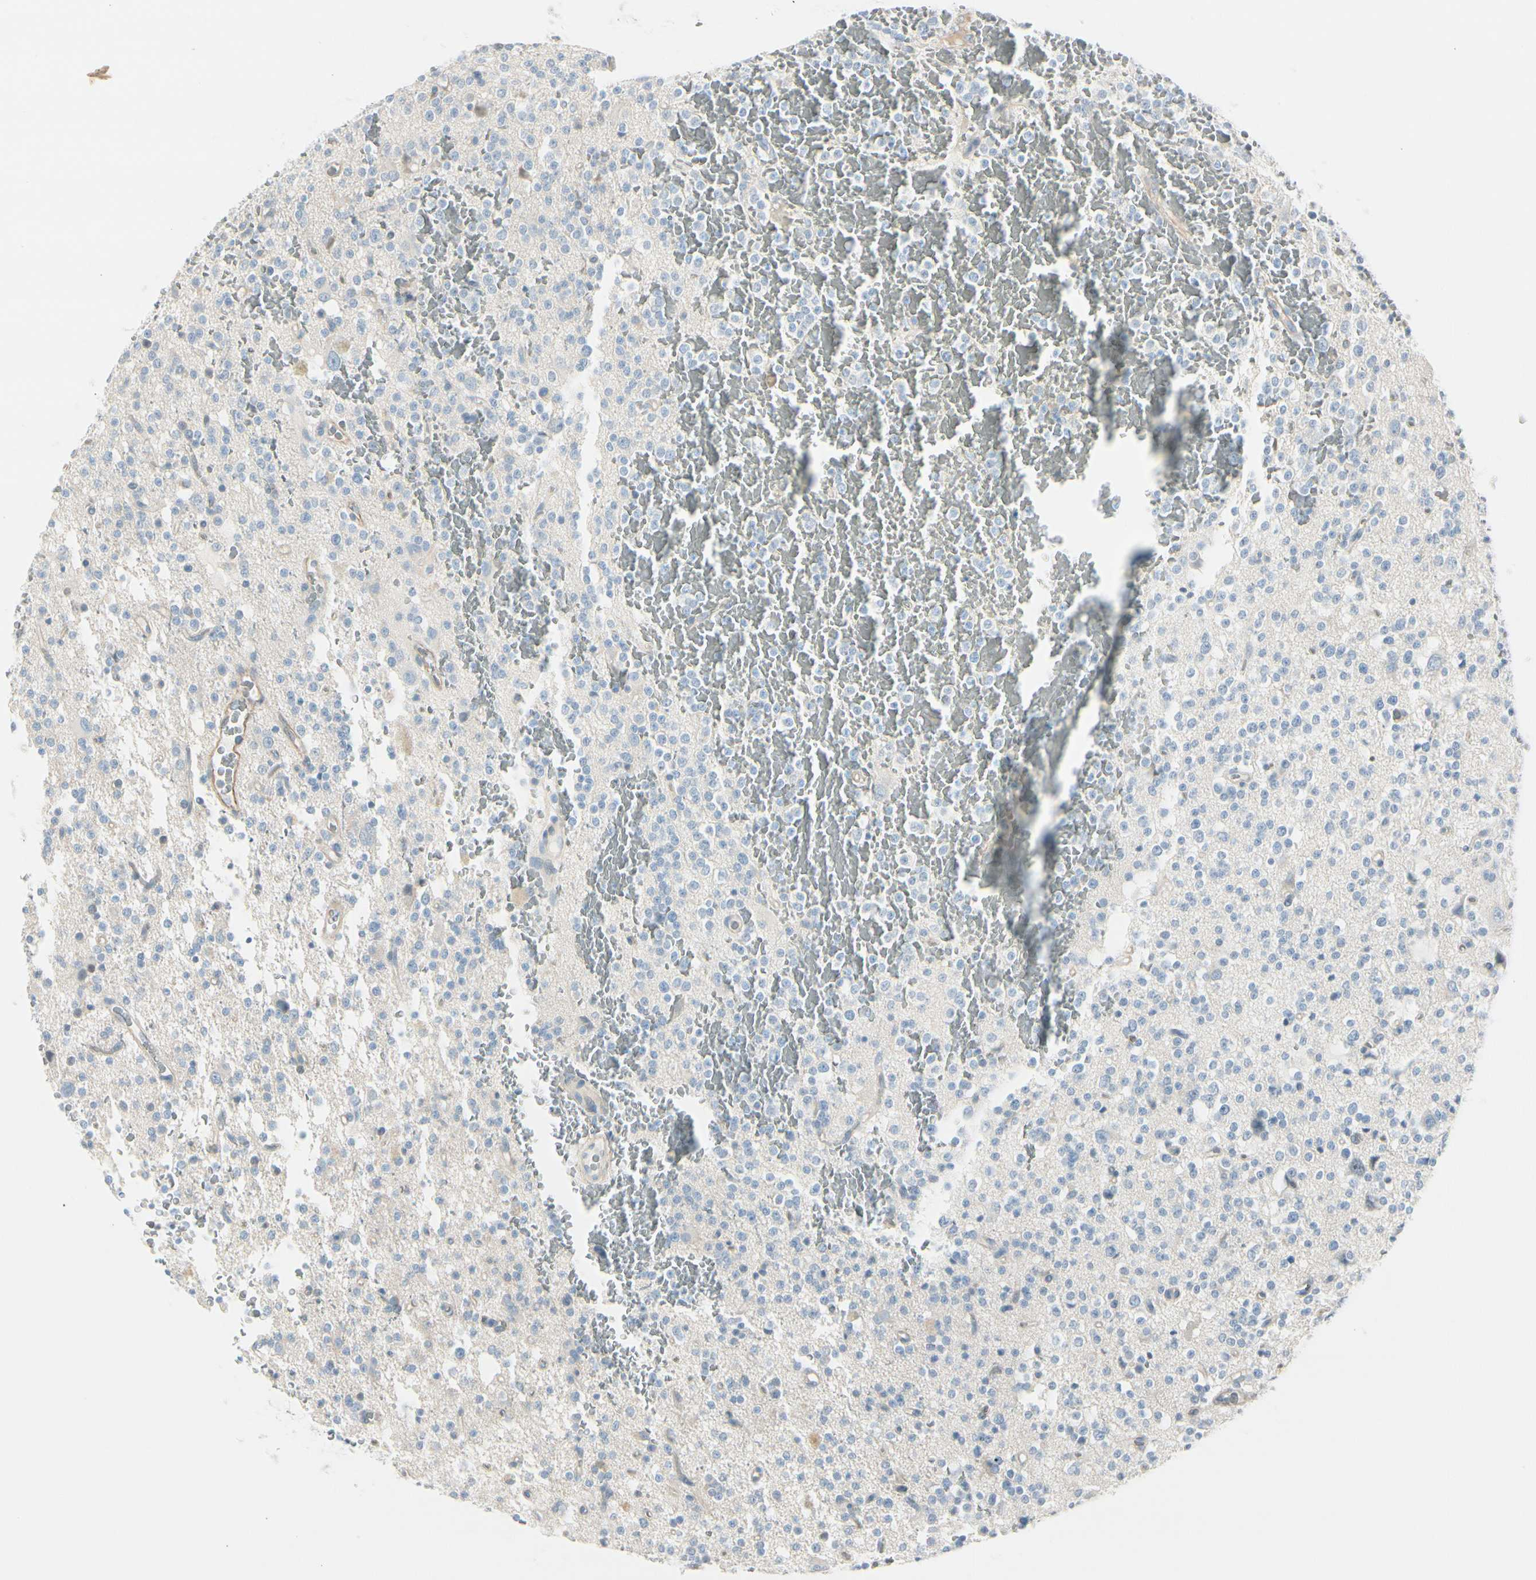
{"staining": {"intensity": "negative", "quantity": "none", "location": "none"}, "tissue": "glioma", "cell_type": "Tumor cells", "image_type": "cancer", "snomed": [{"axis": "morphology", "description": "Glioma, malignant, High grade"}, {"axis": "topography", "description": "Brain"}], "caption": "A histopathology image of glioma stained for a protein exhibits no brown staining in tumor cells.", "gene": "CDHR5", "patient": {"sex": "male", "age": 47}}